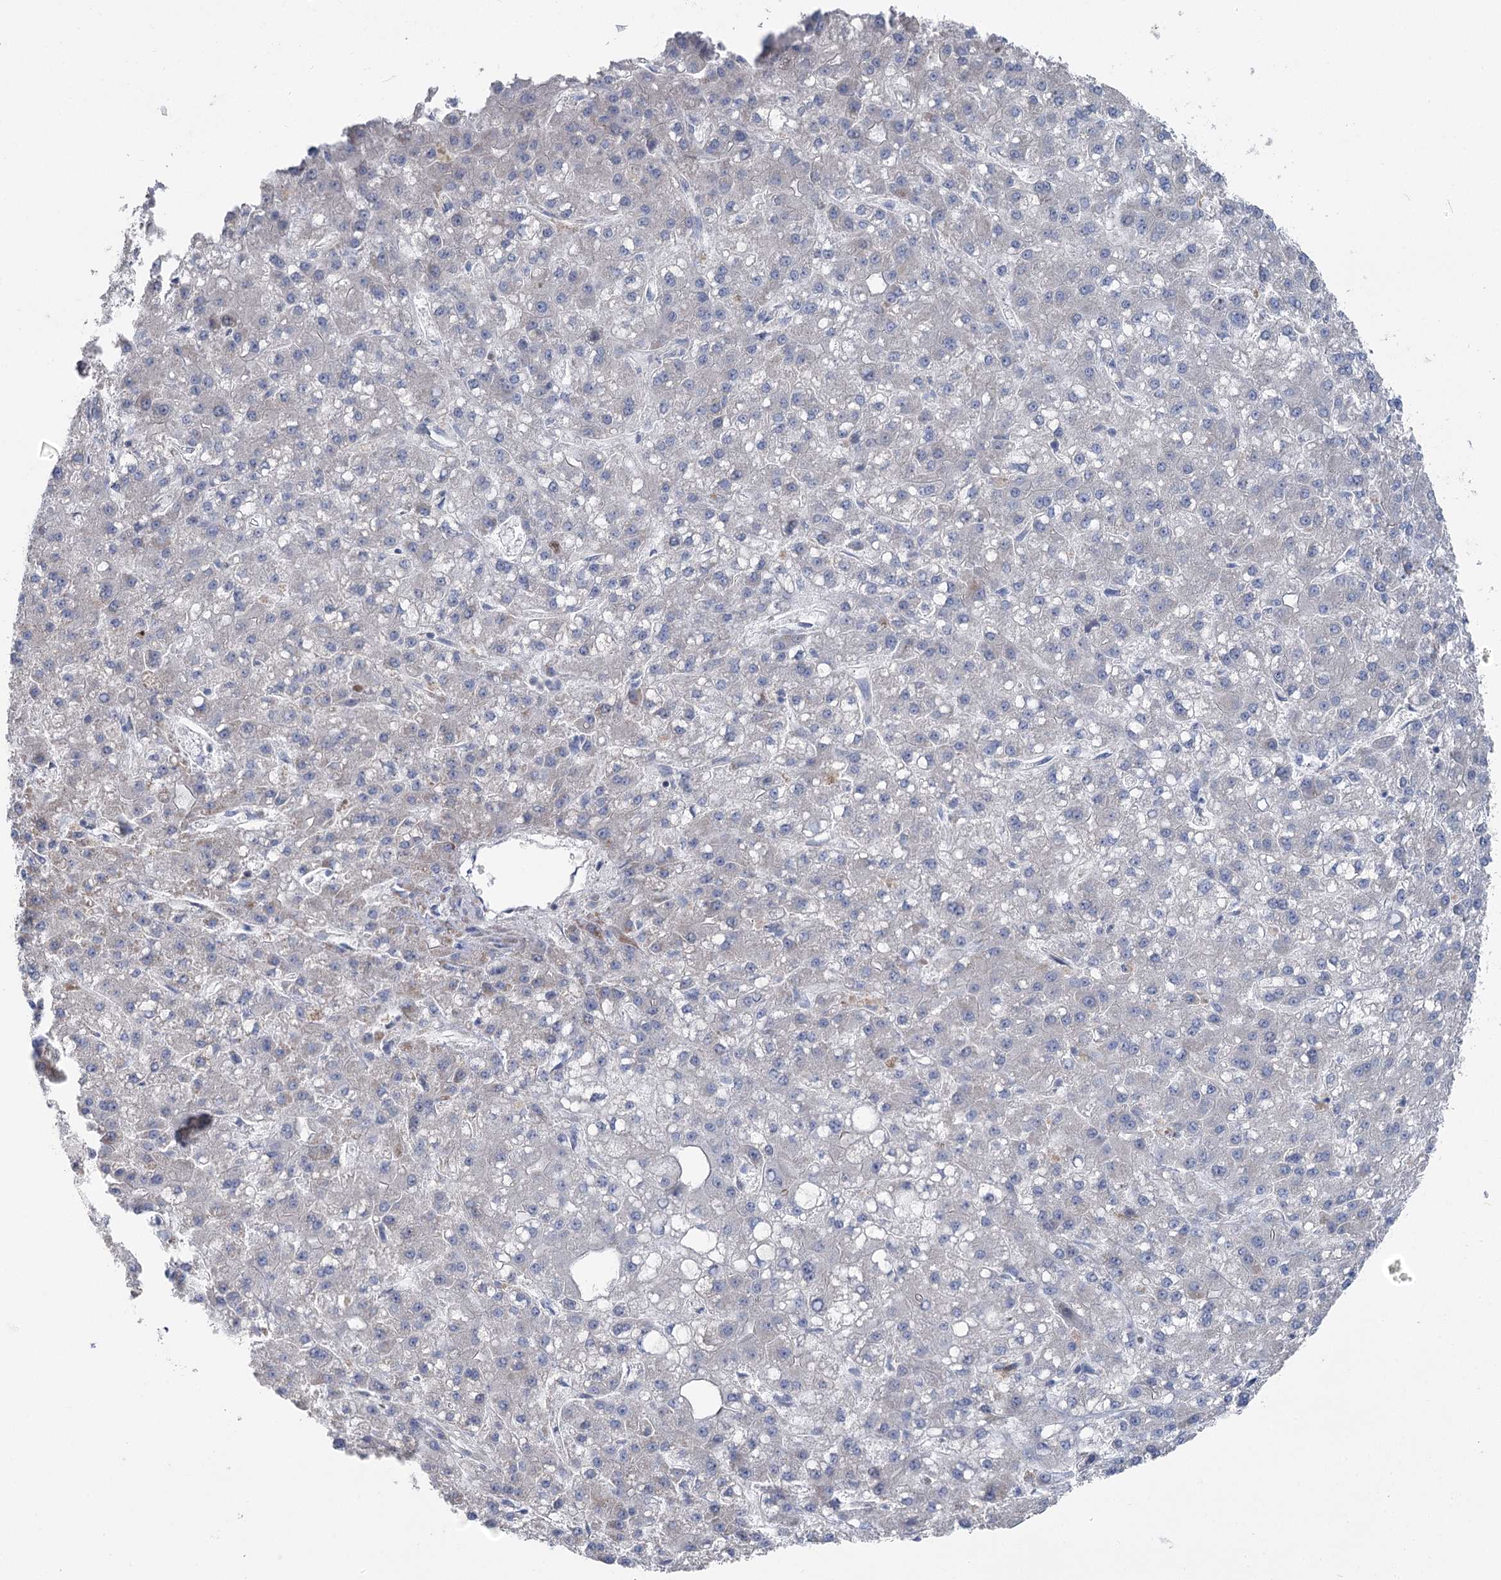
{"staining": {"intensity": "negative", "quantity": "none", "location": "none"}, "tissue": "liver cancer", "cell_type": "Tumor cells", "image_type": "cancer", "snomed": [{"axis": "morphology", "description": "Carcinoma, Hepatocellular, NOS"}, {"axis": "topography", "description": "Liver"}], "caption": "There is no significant staining in tumor cells of liver cancer (hepatocellular carcinoma).", "gene": "MARK2", "patient": {"sex": "male", "age": 67}}